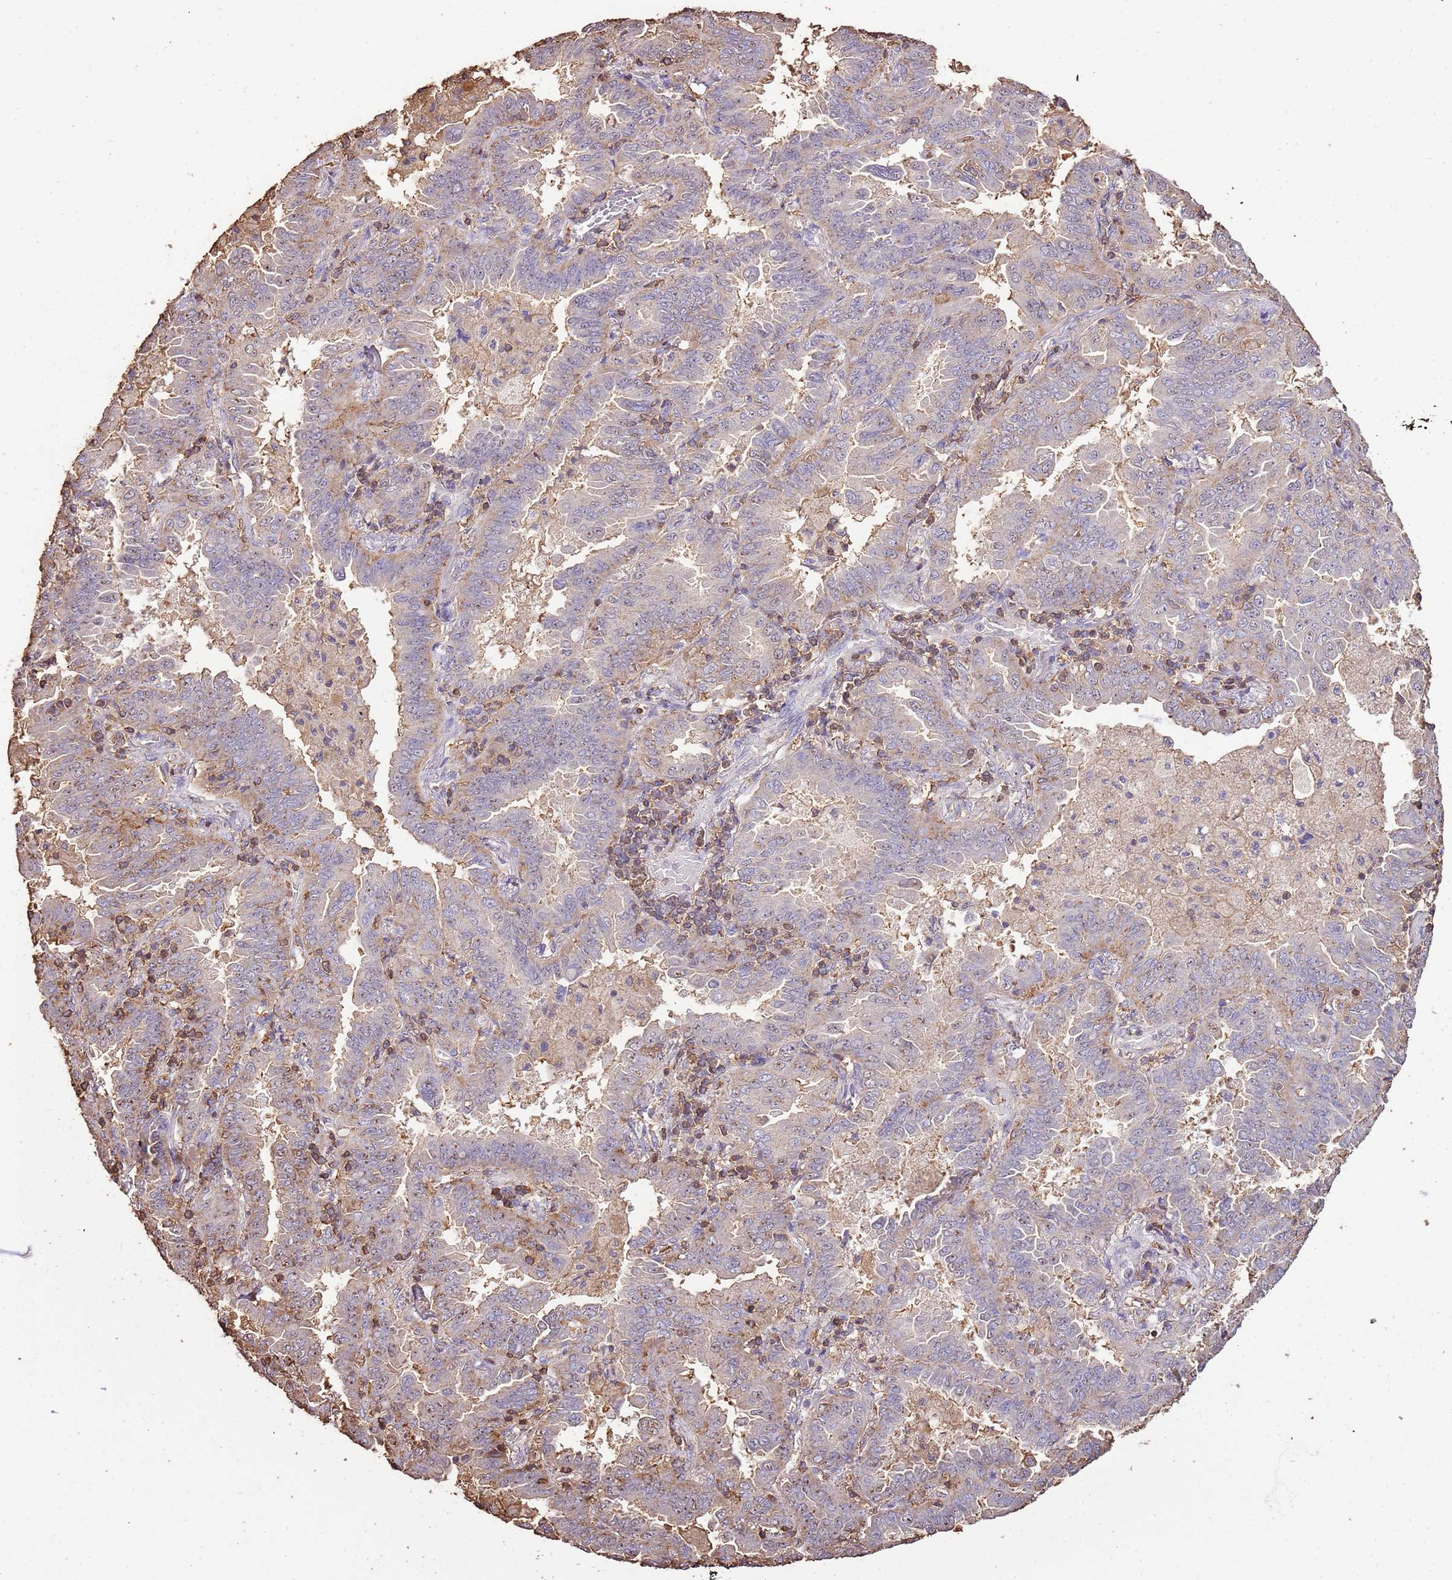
{"staining": {"intensity": "weak", "quantity": "<25%", "location": "cytoplasmic/membranous"}, "tissue": "lung cancer", "cell_type": "Tumor cells", "image_type": "cancer", "snomed": [{"axis": "morphology", "description": "Adenocarcinoma, NOS"}, {"axis": "topography", "description": "Lung"}], "caption": "Immunohistochemical staining of human lung cancer (adenocarcinoma) demonstrates no significant staining in tumor cells.", "gene": "ARL10", "patient": {"sex": "male", "age": 64}}